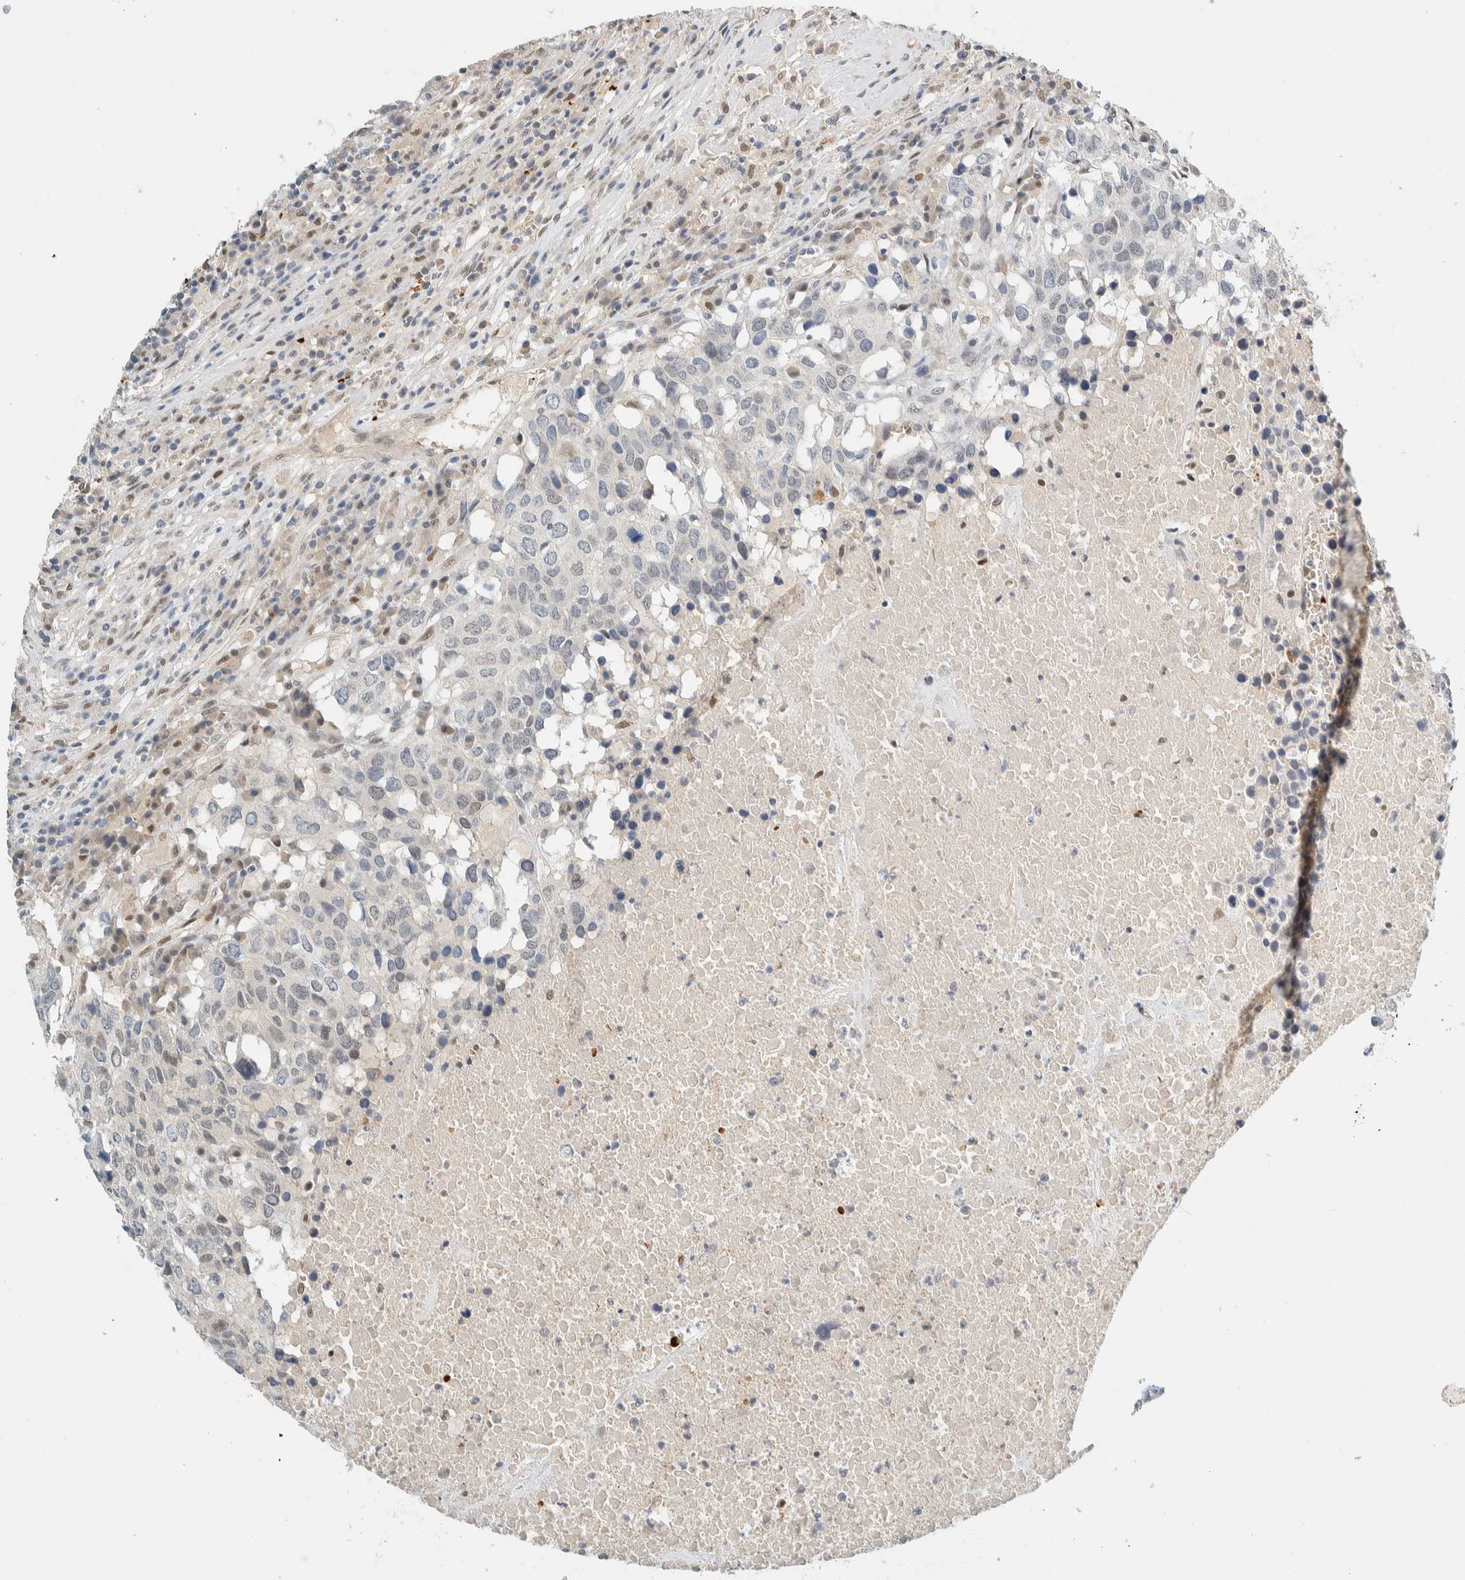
{"staining": {"intensity": "weak", "quantity": "<25%", "location": "nuclear"}, "tissue": "head and neck cancer", "cell_type": "Tumor cells", "image_type": "cancer", "snomed": [{"axis": "morphology", "description": "Squamous cell carcinoma, NOS"}, {"axis": "topography", "description": "Head-Neck"}], "caption": "Immunohistochemistry (IHC) histopathology image of head and neck cancer (squamous cell carcinoma) stained for a protein (brown), which shows no staining in tumor cells.", "gene": "TSTD2", "patient": {"sex": "male", "age": 66}}